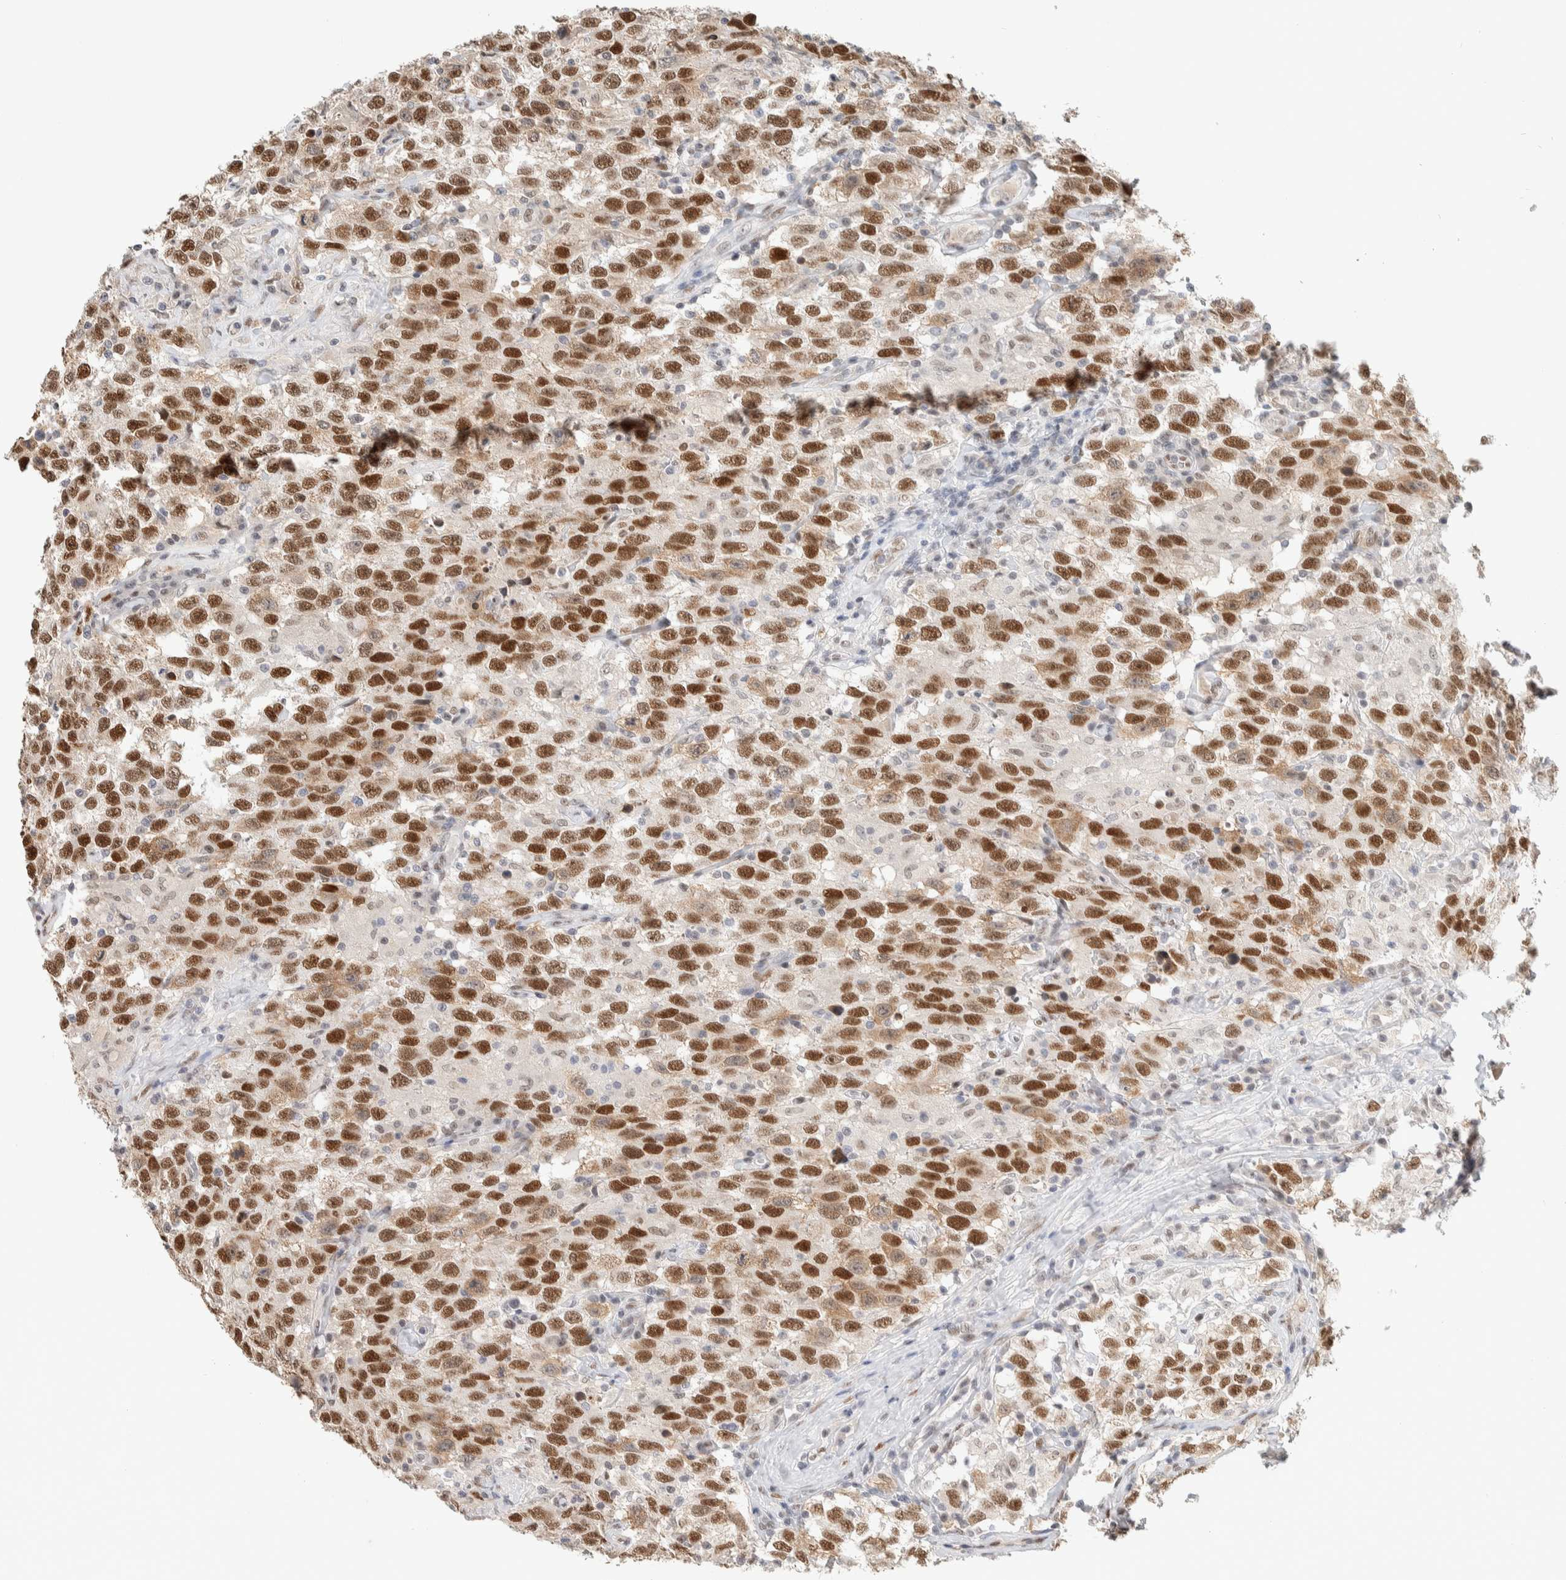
{"staining": {"intensity": "strong", "quantity": ">75%", "location": "nuclear"}, "tissue": "testis cancer", "cell_type": "Tumor cells", "image_type": "cancer", "snomed": [{"axis": "morphology", "description": "Seminoma, NOS"}, {"axis": "topography", "description": "Testis"}], "caption": "A histopathology image showing strong nuclear staining in approximately >75% of tumor cells in testis seminoma, as visualized by brown immunohistochemical staining.", "gene": "PUS7", "patient": {"sex": "male", "age": 41}}